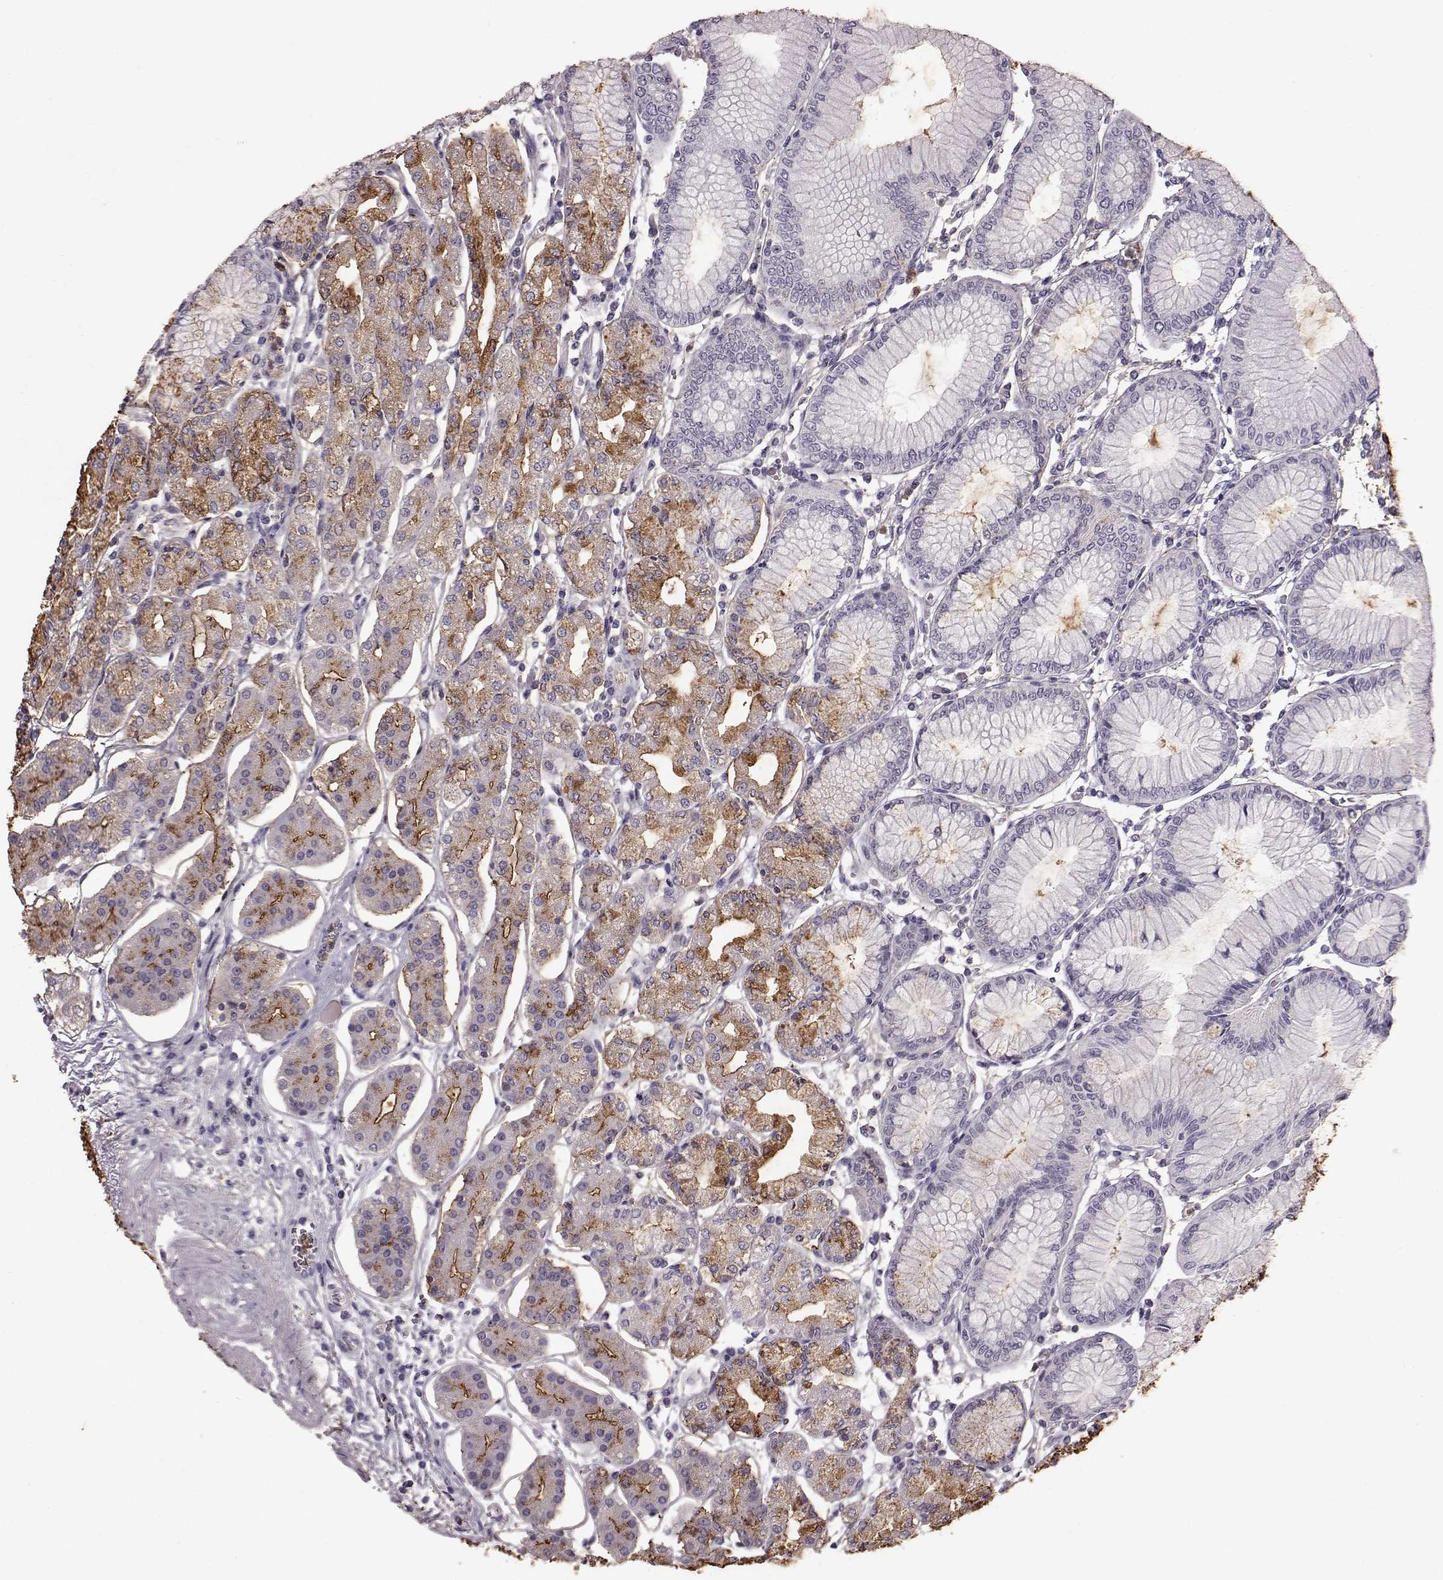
{"staining": {"intensity": "moderate", "quantity": "<25%", "location": "cytoplasmic/membranous"}, "tissue": "stomach", "cell_type": "Glandular cells", "image_type": "normal", "snomed": [{"axis": "morphology", "description": "Normal tissue, NOS"}, {"axis": "topography", "description": "Skeletal muscle"}, {"axis": "topography", "description": "Stomach"}], "caption": "Immunohistochemistry histopathology image of unremarkable stomach: stomach stained using immunohistochemistry (IHC) demonstrates low levels of moderate protein expression localized specifically in the cytoplasmic/membranous of glandular cells, appearing as a cytoplasmic/membranous brown color.", "gene": "FUT4", "patient": {"sex": "female", "age": 57}}